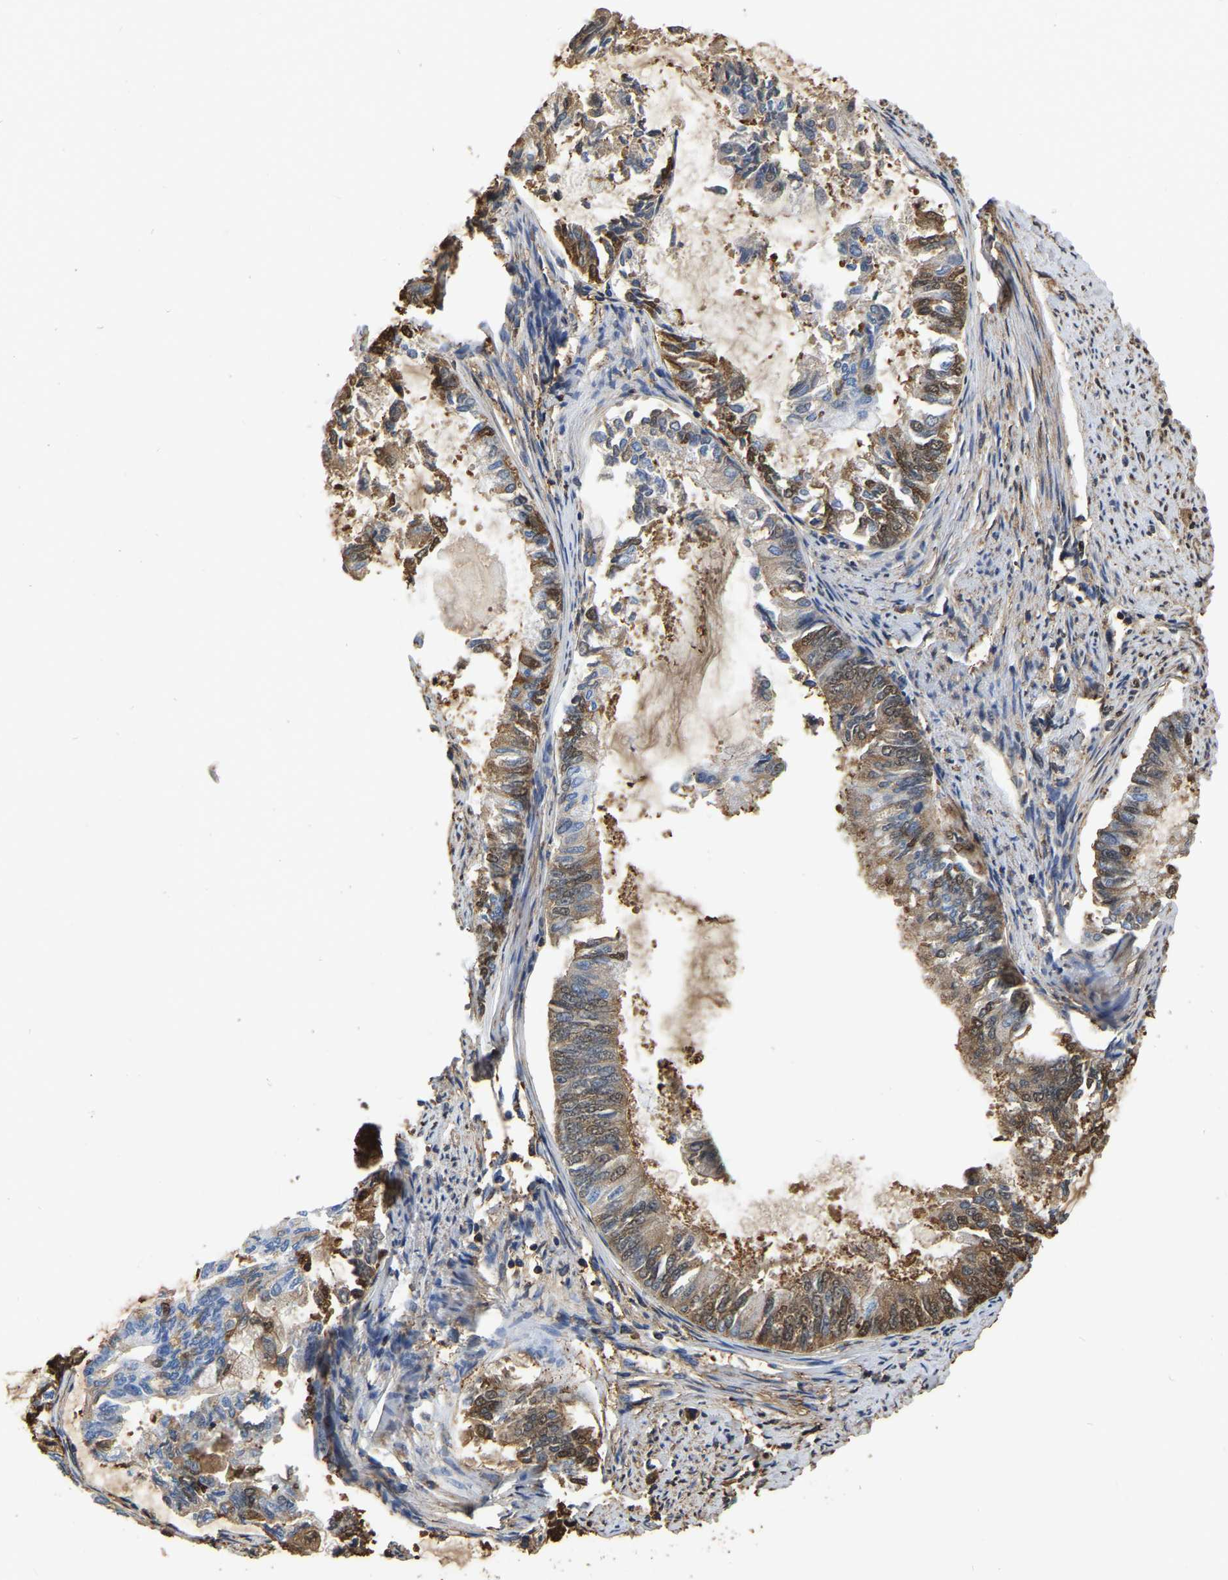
{"staining": {"intensity": "moderate", "quantity": ">75%", "location": "cytoplasmic/membranous"}, "tissue": "endometrial cancer", "cell_type": "Tumor cells", "image_type": "cancer", "snomed": [{"axis": "morphology", "description": "Adenocarcinoma, NOS"}, {"axis": "topography", "description": "Endometrium"}], "caption": "Immunohistochemistry image of endometrial cancer (adenocarcinoma) stained for a protein (brown), which shows medium levels of moderate cytoplasmic/membranous staining in approximately >75% of tumor cells.", "gene": "LDHB", "patient": {"sex": "female", "age": 86}}